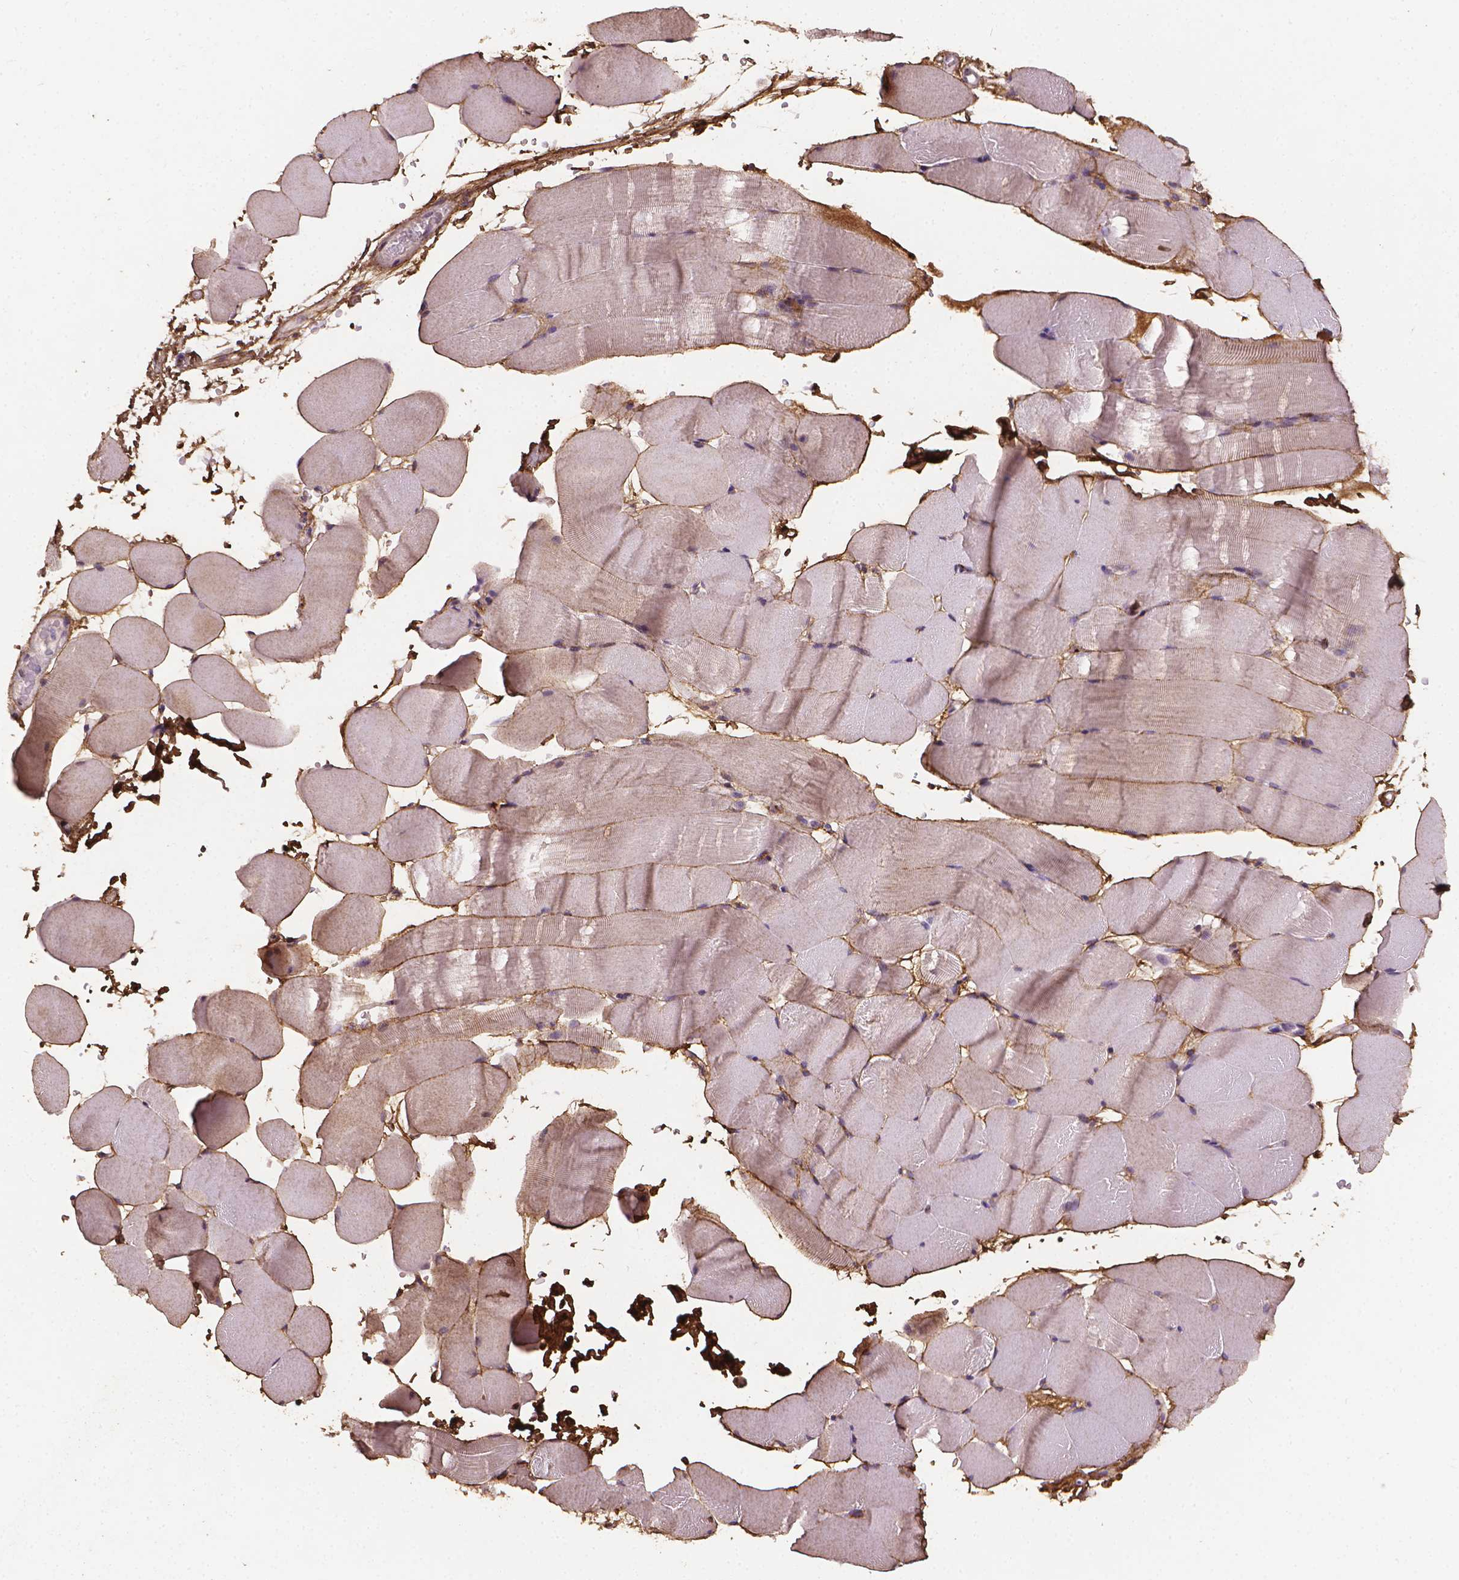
{"staining": {"intensity": "moderate", "quantity": "<25%", "location": "cytoplasmic/membranous"}, "tissue": "skeletal muscle", "cell_type": "Myocytes", "image_type": "normal", "snomed": [{"axis": "morphology", "description": "Normal tissue, NOS"}, {"axis": "topography", "description": "Skeletal muscle"}], "caption": "Protein staining of normal skeletal muscle demonstrates moderate cytoplasmic/membranous staining in about <25% of myocytes.", "gene": "DCN", "patient": {"sex": "female", "age": 37}}